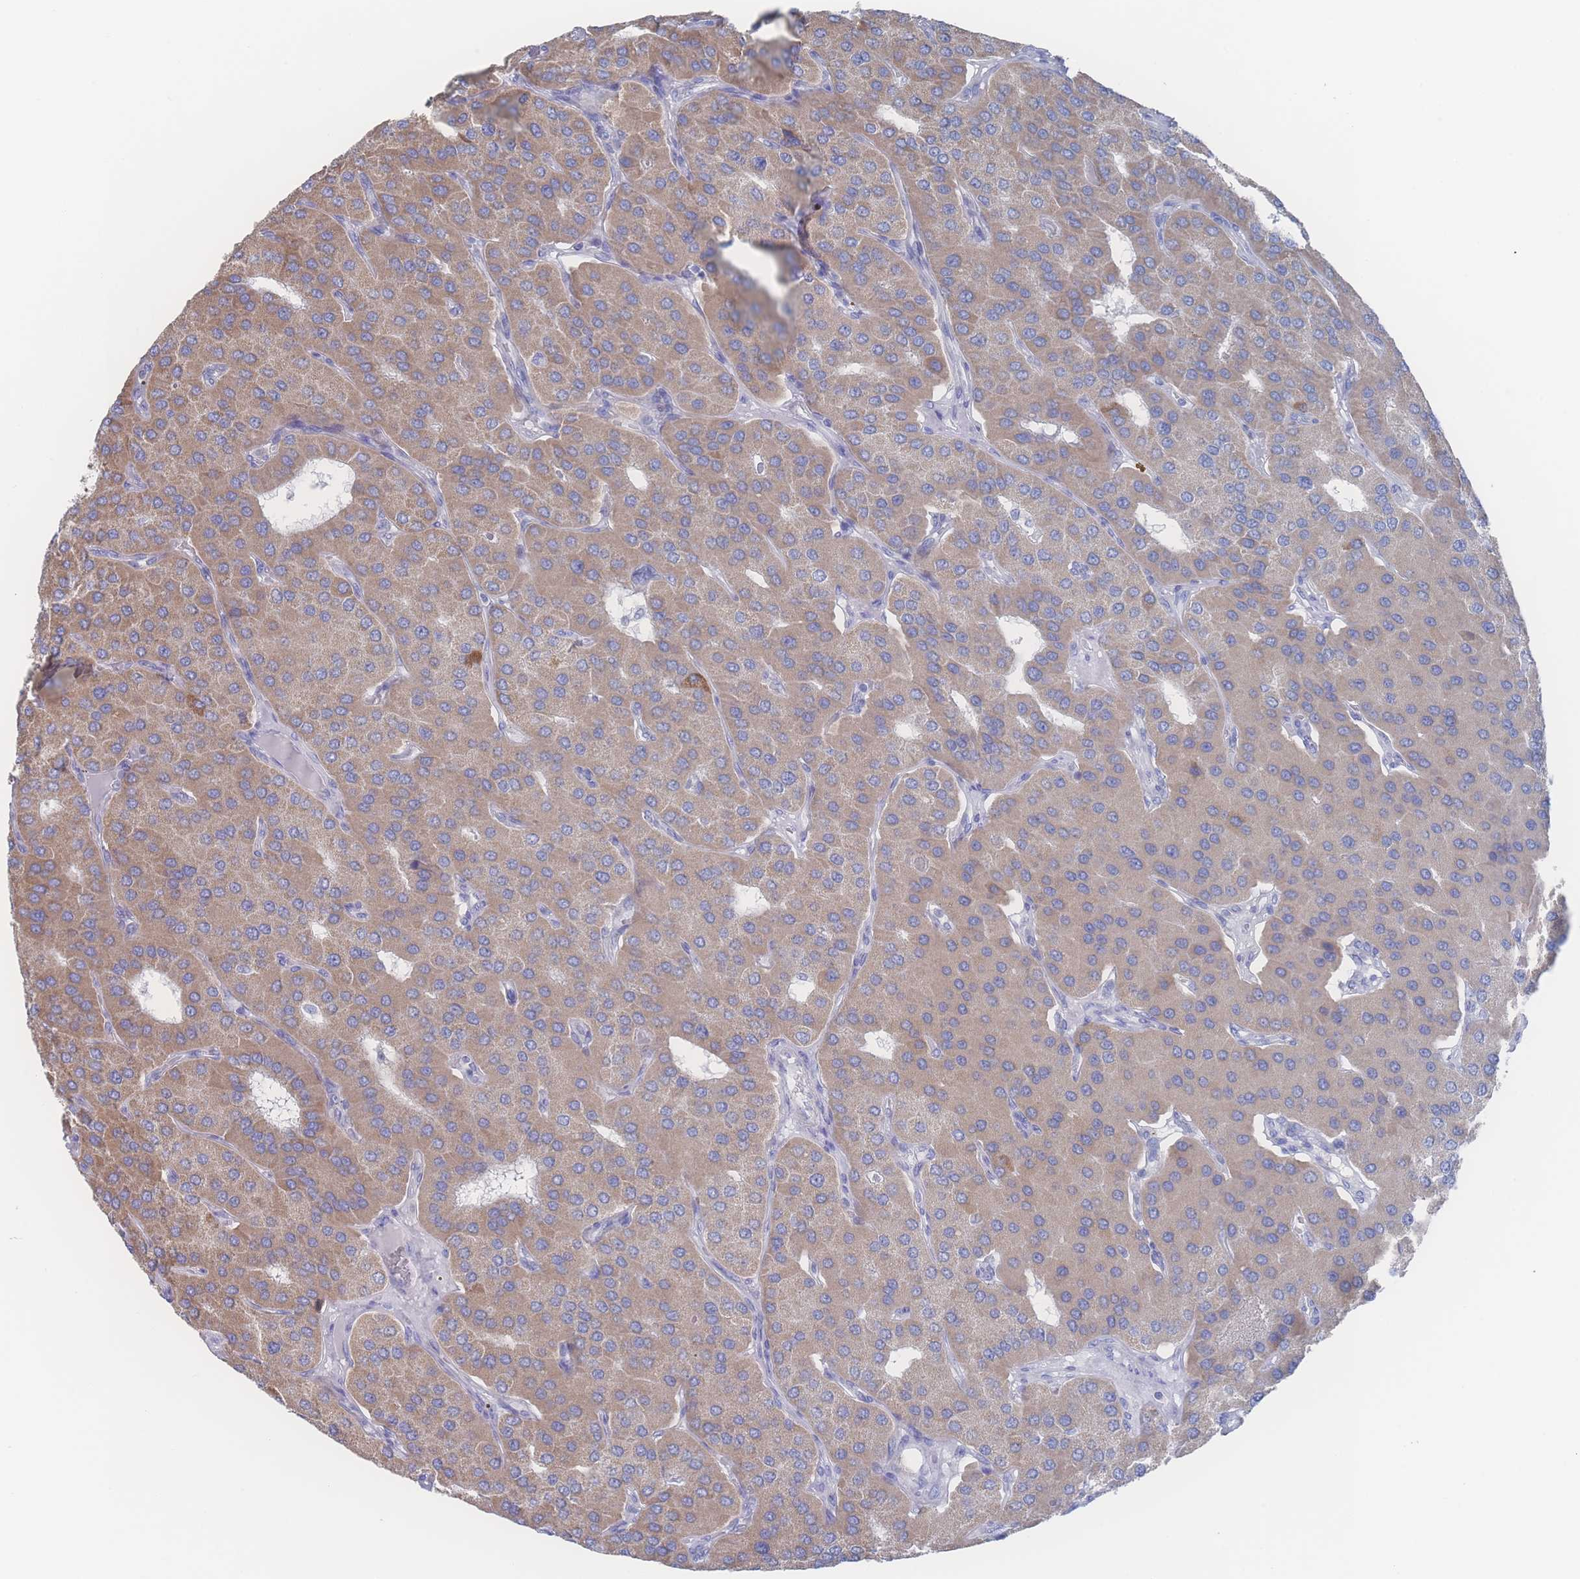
{"staining": {"intensity": "moderate", "quantity": ">75%", "location": "cytoplasmic/membranous"}, "tissue": "parathyroid gland", "cell_type": "Glandular cells", "image_type": "normal", "snomed": [{"axis": "morphology", "description": "Normal tissue, NOS"}, {"axis": "morphology", "description": "Adenoma, NOS"}, {"axis": "topography", "description": "Parathyroid gland"}], "caption": "Protein expression analysis of unremarkable human parathyroid gland reveals moderate cytoplasmic/membranous staining in about >75% of glandular cells.", "gene": "SNPH", "patient": {"sex": "female", "age": 86}}